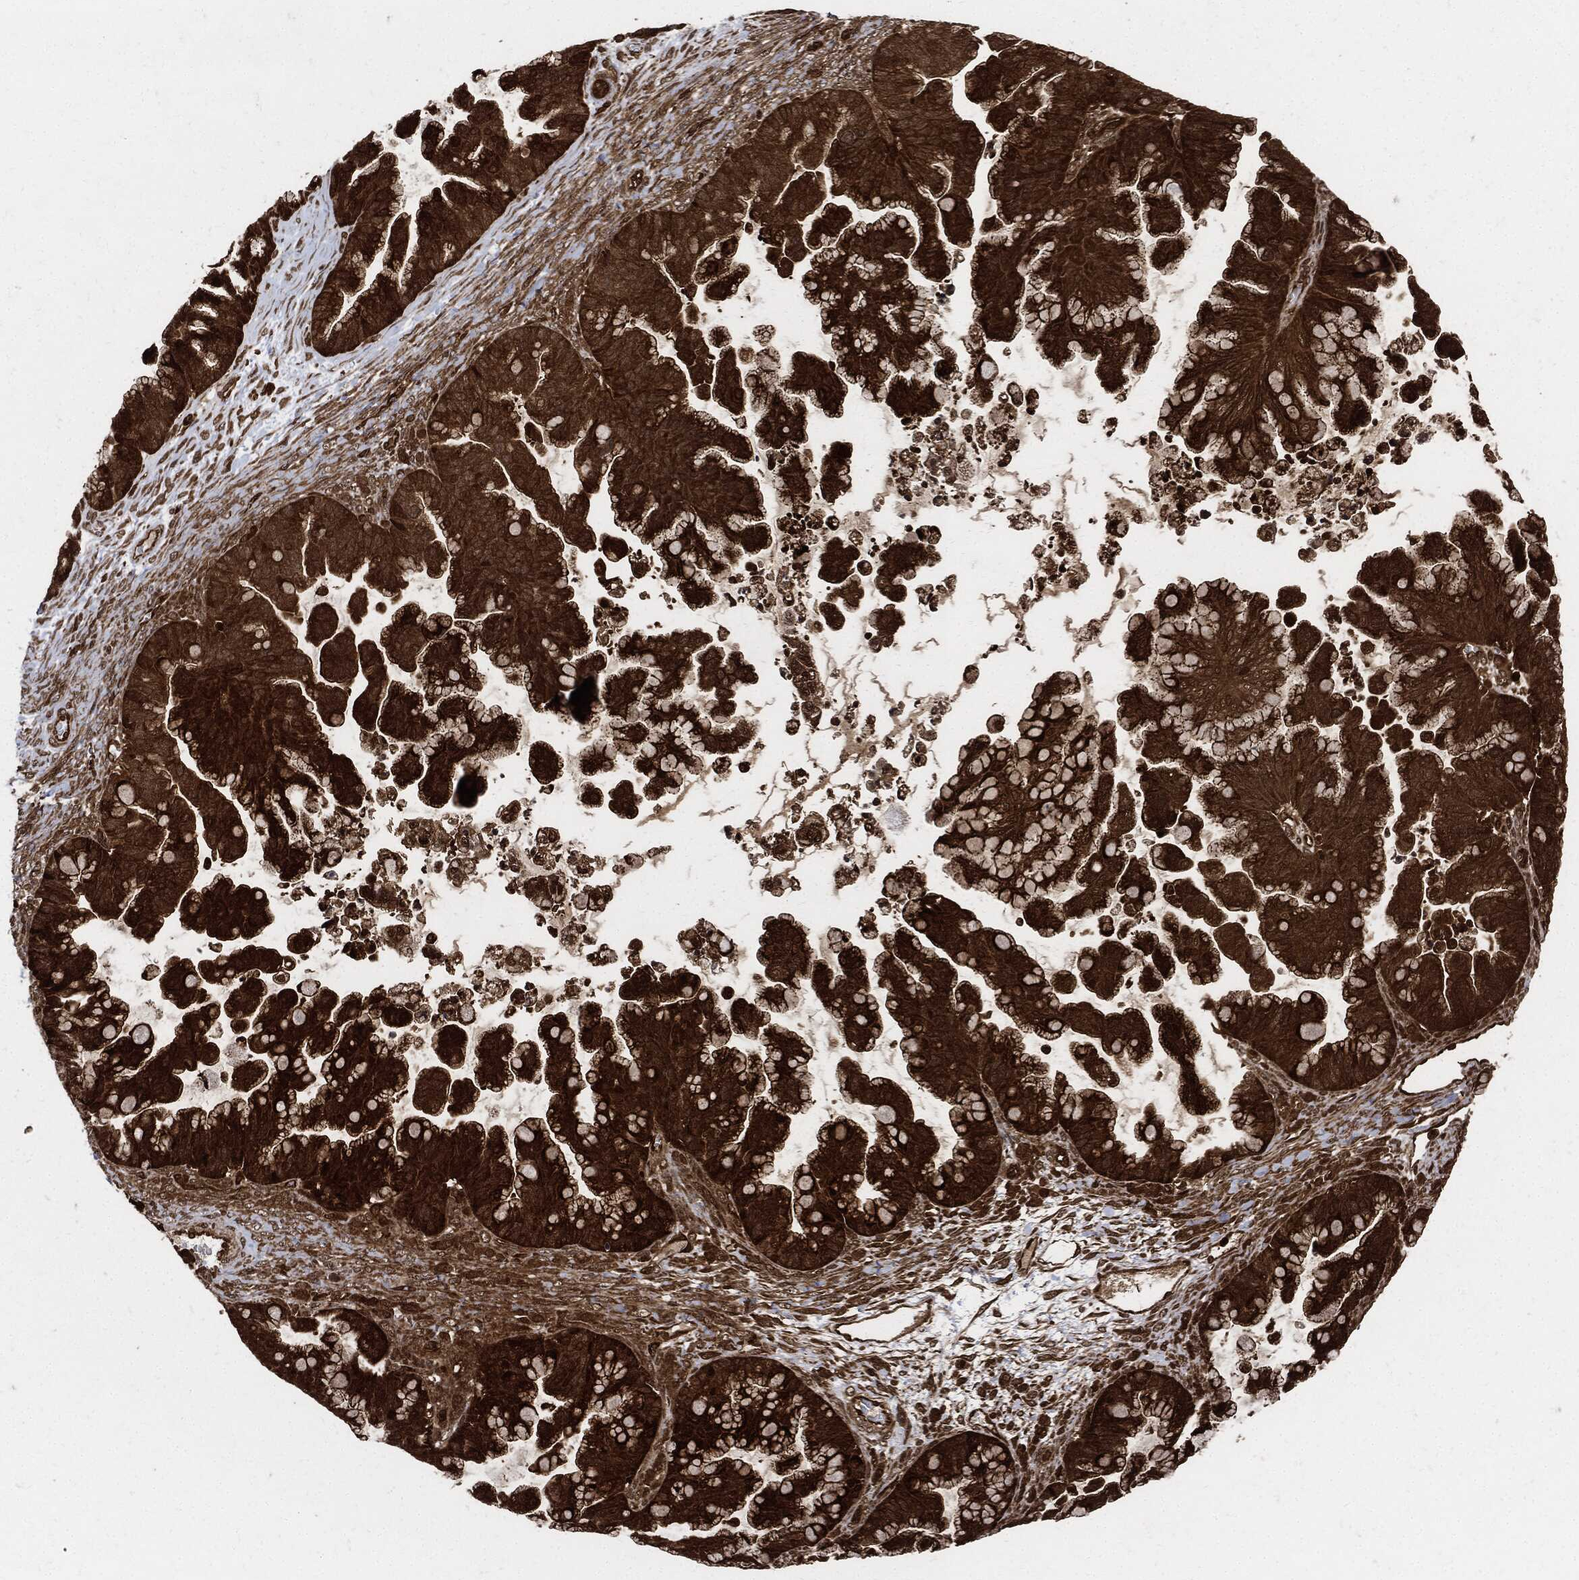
{"staining": {"intensity": "strong", "quantity": ">75%", "location": "cytoplasmic/membranous"}, "tissue": "ovarian cancer", "cell_type": "Tumor cells", "image_type": "cancer", "snomed": [{"axis": "morphology", "description": "Cystadenocarcinoma, mucinous, NOS"}, {"axis": "topography", "description": "Ovary"}], "caption": "Protein expression analysis of mucinous cystadenocarcinoma (ovarian) exhibits strong cytoplasmic/membranous staining in about >75% of tumor cells.", "gene": "YWHAB", "patient": {"sex": "female", "age": 67}}